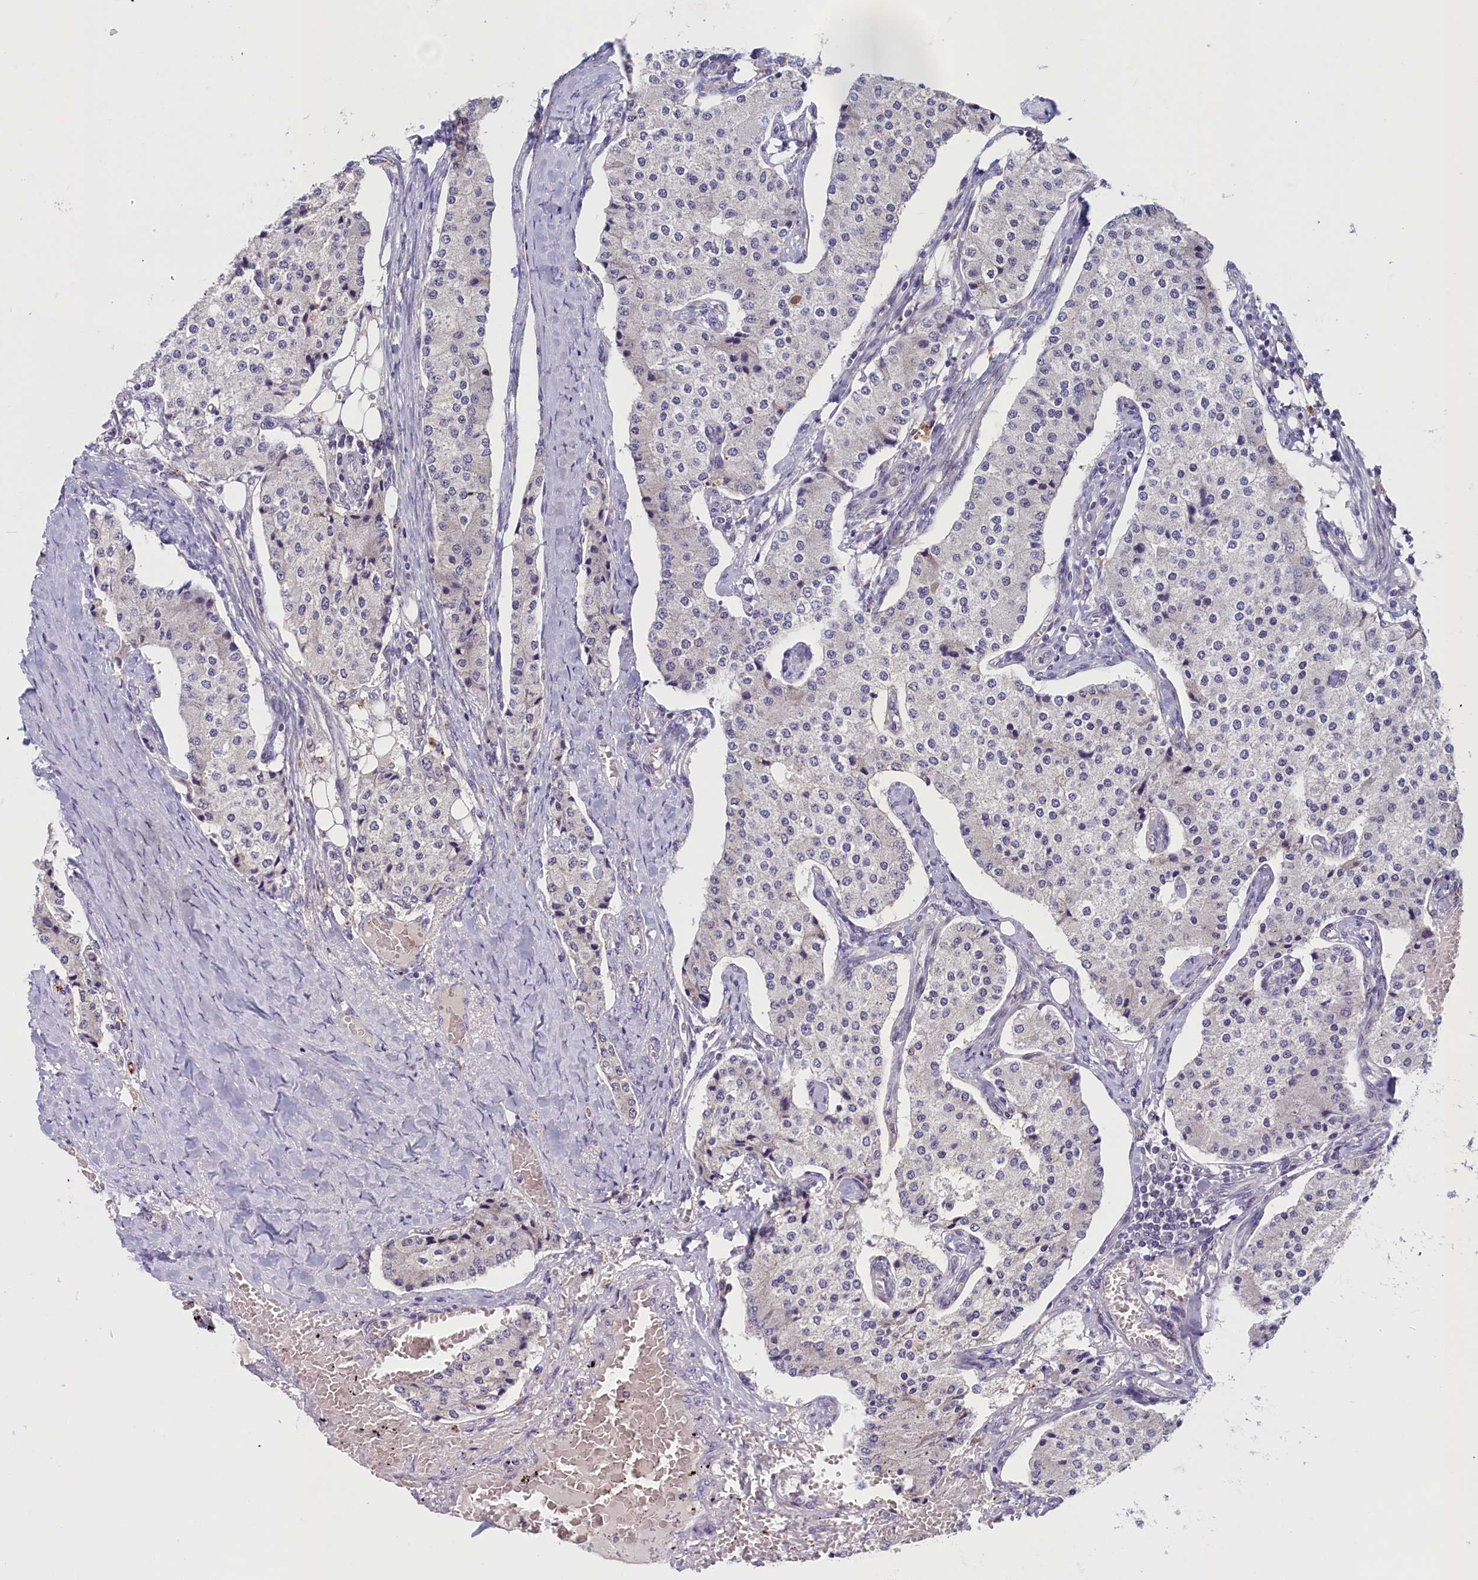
{"staining": {"intensity": "negative", "quantity": "none", "location": "none"}, "tissue": "carcinoid", "cell_type": "Tumor cells", "image_type": "cancer", "snomed": [{"axis": "morphology", "description": "Carcinoid, malignant, NOS"}, {"axis": "topography", "description": "Colon"}], "caption": "This is an immunohistochemistry micrograph of carcinoid. There is no staining in tumor cells.", "gene": "NUBP2", "patient": {"sex": "female", "age": 52}}